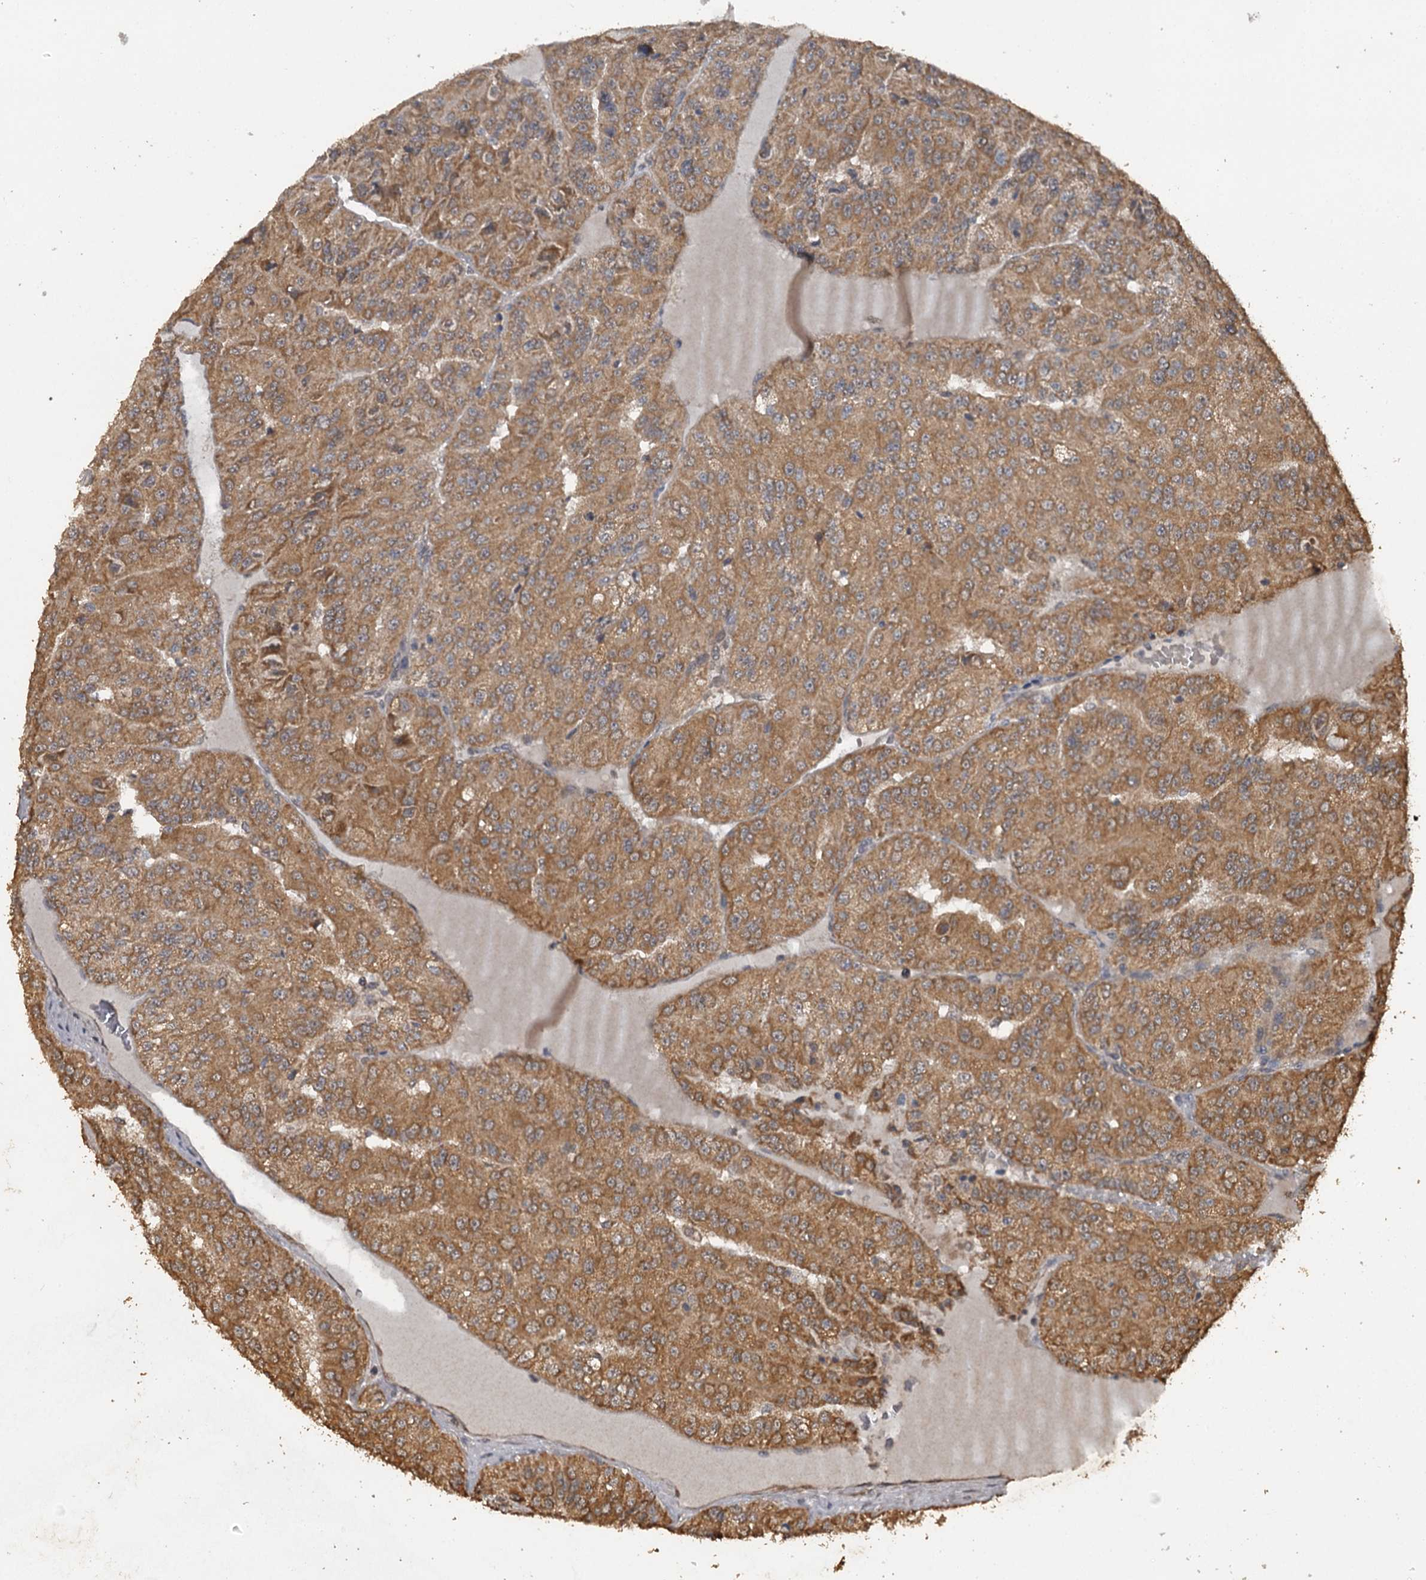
{"staining": {"intensity": "moderate", "quantity": ">75%", "location": "cytoplasmic/membranous"}, "tissue": "renal cancer", "cell_type": "Tumor cells", "image_type": "cancer", "snomed": [{"axis": "morphology", "description": "Adenocarcinoma, NOS"}, {"axis": "topography", "description": "Kidney"}], "caption": "High-magnification brightfield microscopy of adenocarcinoma (renal) stained with DAB (brown) and counterstained with hematoxylin (blue). tumor cells exhibit moderate cytoplasmic/membranous positivity is present in about>75% of cells.", "gene": "WIPI1", "patient": {"sex": "female", "age": 63}}